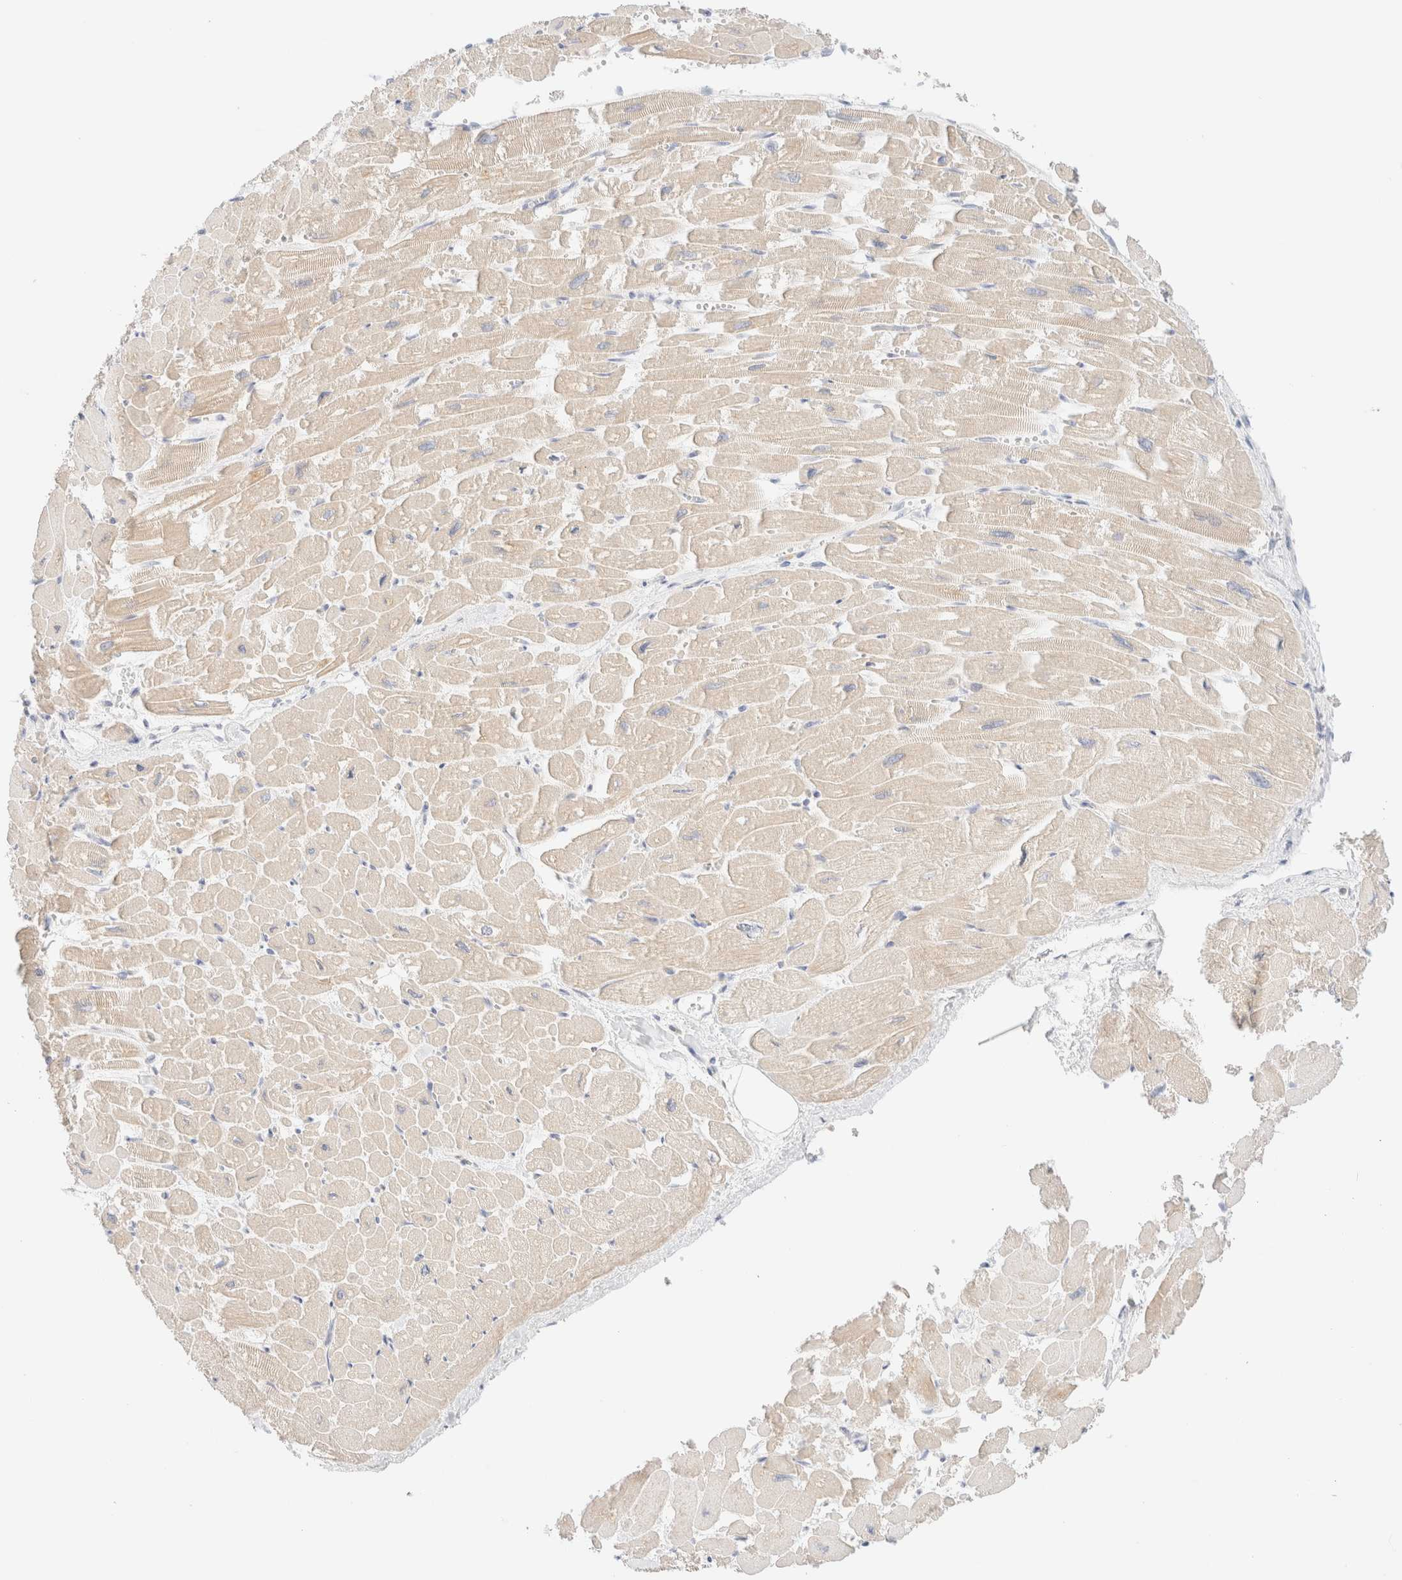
{"staining": {"intensity": "weak", "quantity": ">75%", "location": "cytoplasmic/membranous"}, "tissue": "heart muscle", "cell_type": "Cardiomyocytes", "image_type": "normal", "snomed": [{"axis": "morphology", "description": "Normal tissue, NOS"}, {"axis": "topography", "description": "Heart"}], "caption": "Brown immunohistochemical staining in unremarkable heart muscle exhibits weak cytoplasmic/membranous staining in approximately >75% of cardiomyocytes.", "gene": "SARM1", "patient": {"sex": "male", "age": 54}}